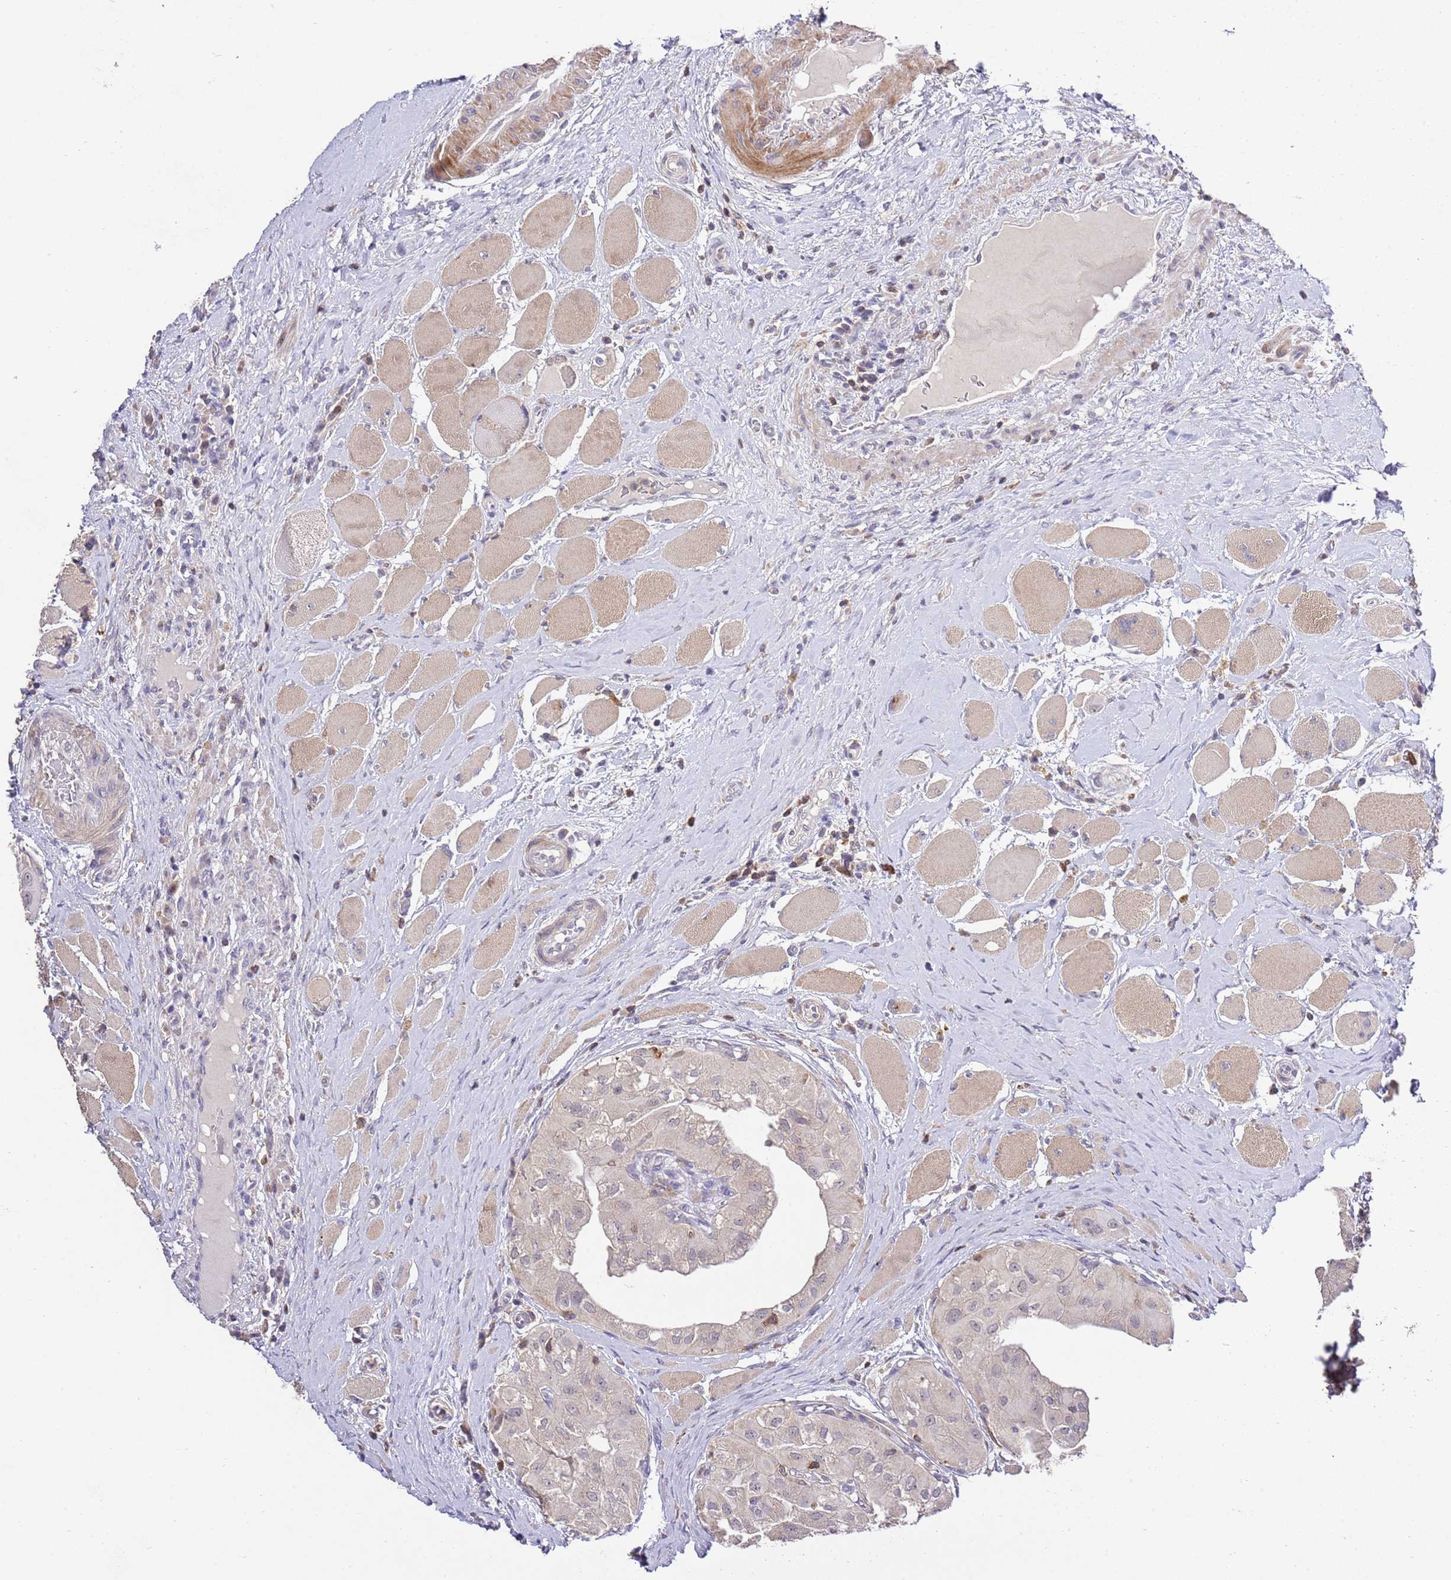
{"staining": {"intensity": "negative", "quantity": "none", "location": "none"}, "tissue": "thyroid cancer", "cell_type": "Tumor cells", "image_type": "cancer", "snomed": [{"axis": "morphology", "description": "Papillary adenocarcinoma, NOS"}, {"axis": "topography", "description": "Thyroid gland"}], "caption": "Thyroid cancer (papillary adenocarcinoma) was stained to show a protein in brown. There is no significant staining in tumor cells.", "gene": "EFHD1", "patient": {"sex": "female", "age": 59}}